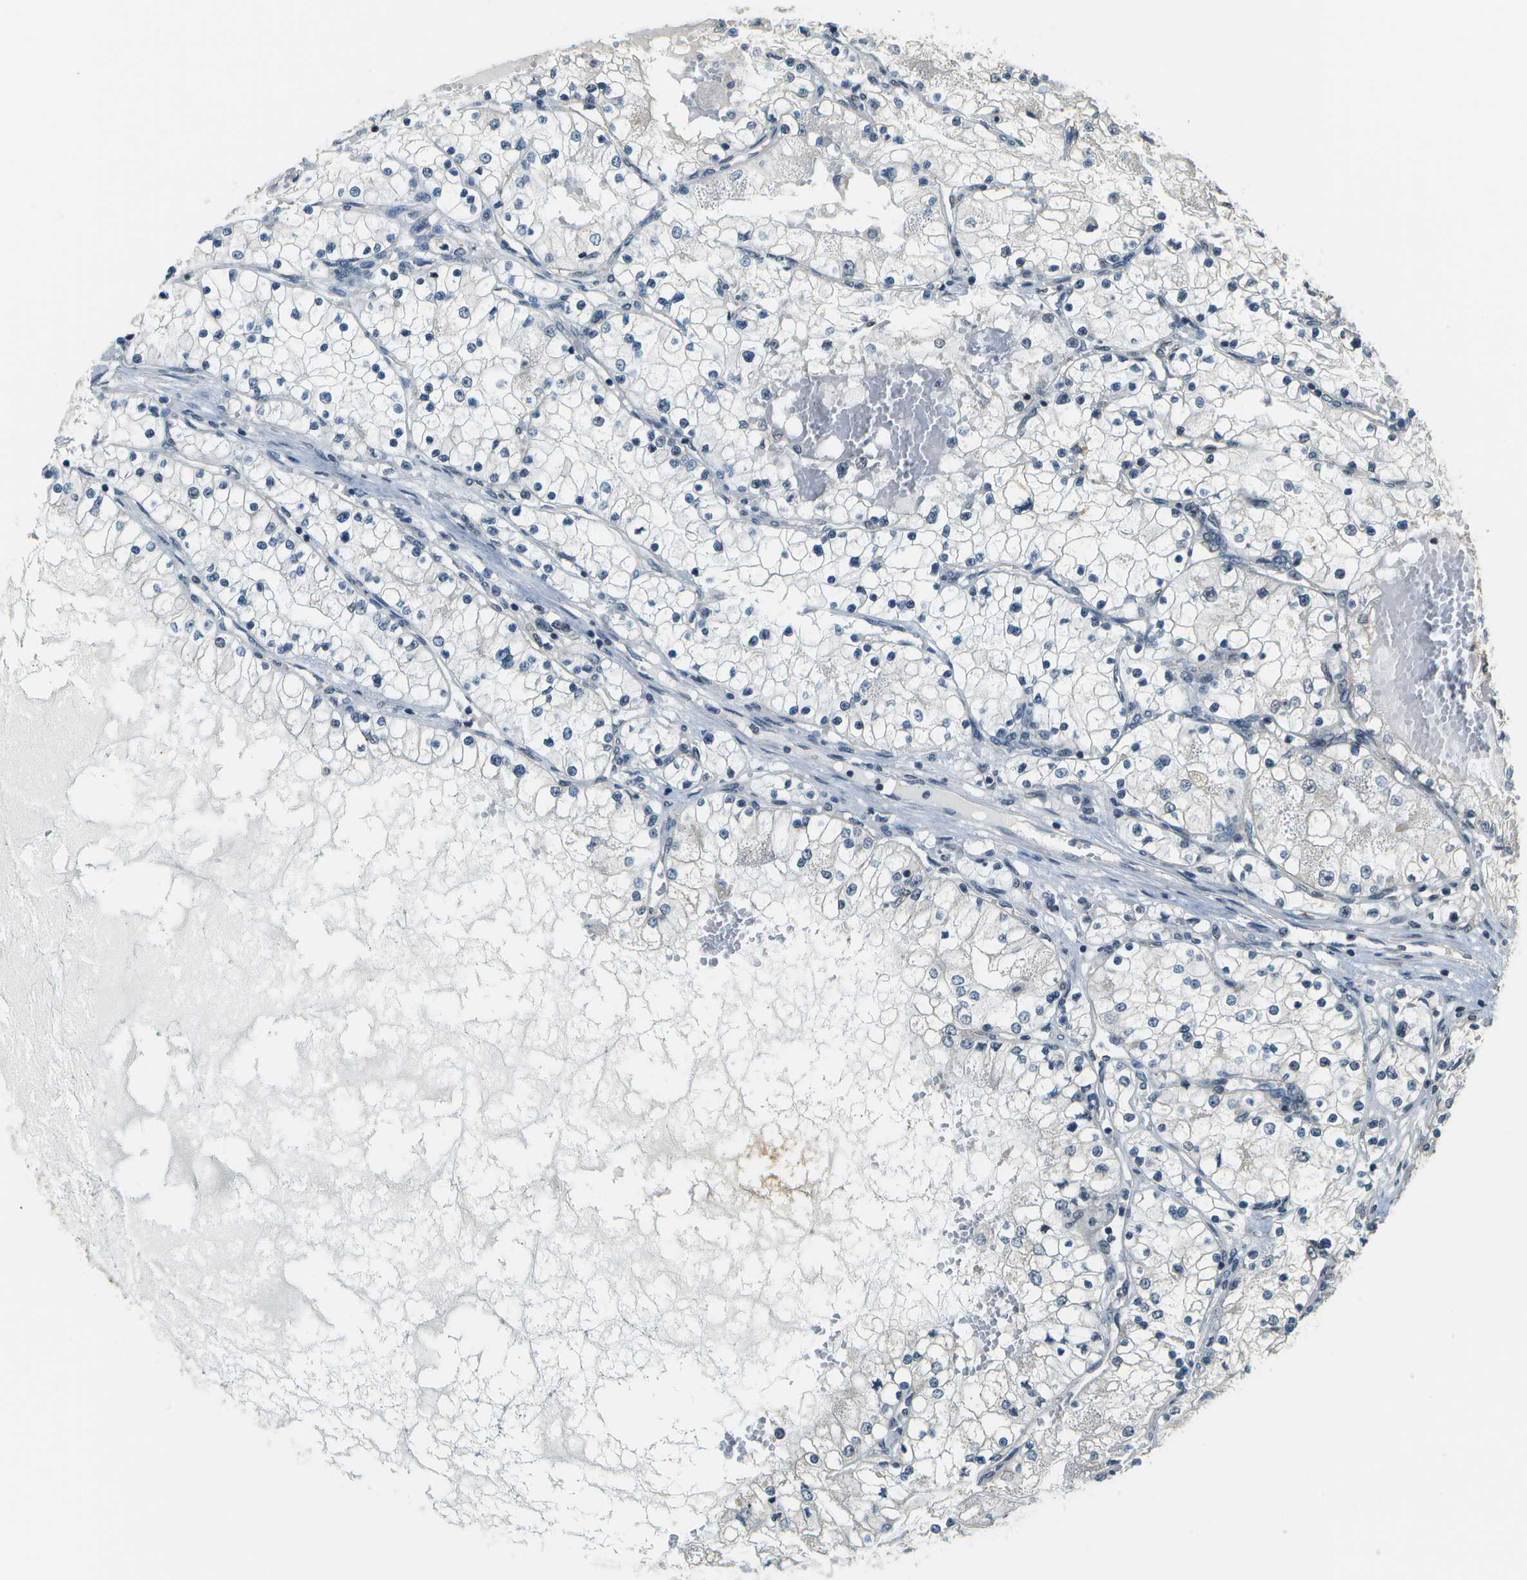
{"staining": {"intensity": "negative", "quantity": "none", "location": "none"}, "tissue": "renal cancer", "cell_type": "Tumor cells", "image_type": "cancer", "snomed": [{"axis": "morphology", "description": "Adenocarcinoma, NOS"}, {"axis": "topography", "description": "Kidney"}], "caption": "Immunohistochemical staining of human renal cancer (adenocarcinoma) displays no significant positivity in tumor cells. (DAB immunohistochemistry with hematoxylin counter stain).", "gene": "ABL2", "patient": {"sex": "male", "age": 68}}